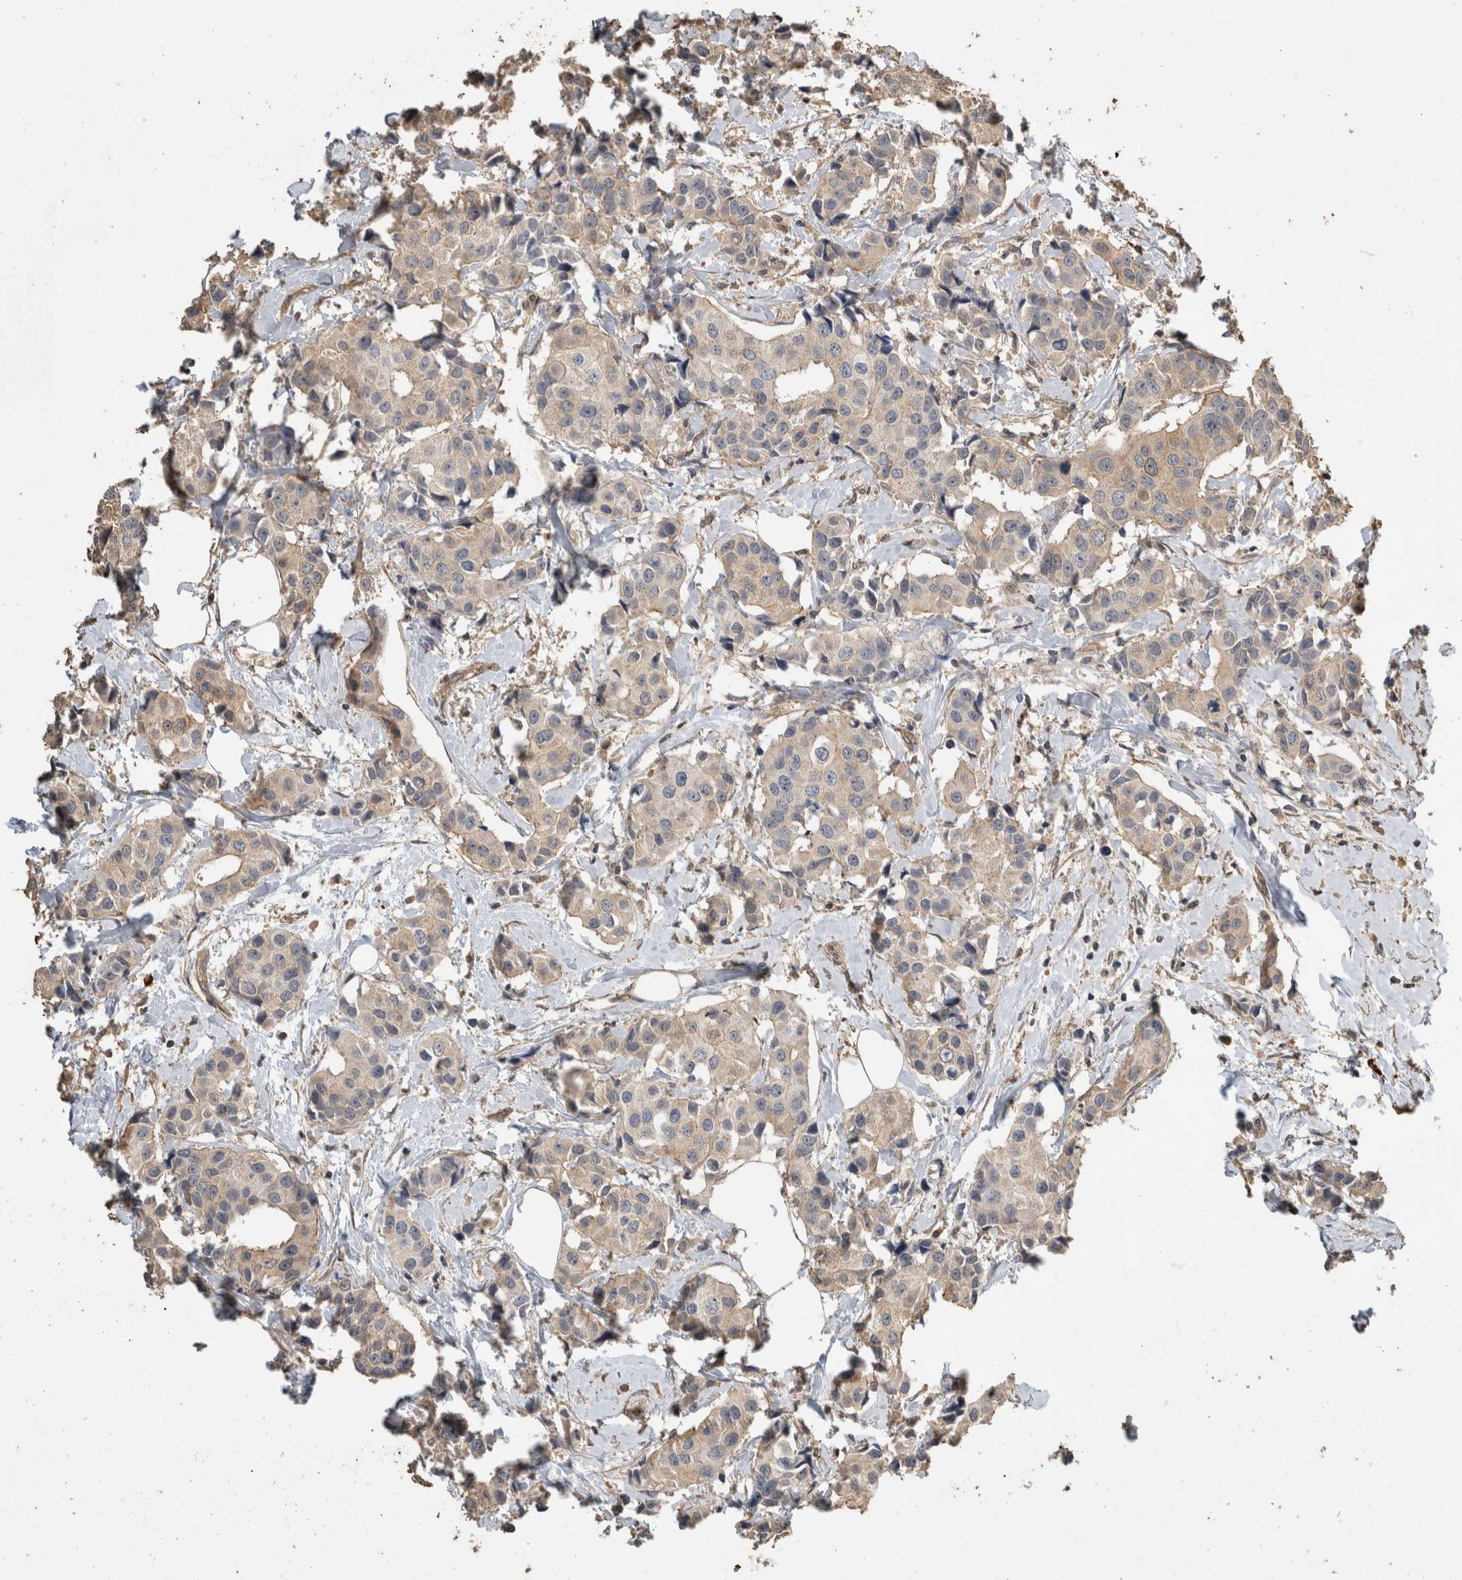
{"staining": {"intensity": "weak", "quantity": "25%-75%", "location": "cytoplasmic/membranous"}, "tissue": "breast cancer", "cell_type": "Tumor cells", "image_type": "cancer", "snomed": [{"axis": "morphology", "description": "Normal tissue, NOS"}, {"axis": "morphology", "description": "Duct carcinoma"}, {"axis": "topography", "description": "Breast"}], "caption": "Weak cytoplasmic/membranous positivity for a protein is present in about 25%-75% of tumor cells of intraductal carcinoma (breast) using immunohistochemistry.", "gene": "RHPN1", "patient": {"sex": "female", "age": 39}}